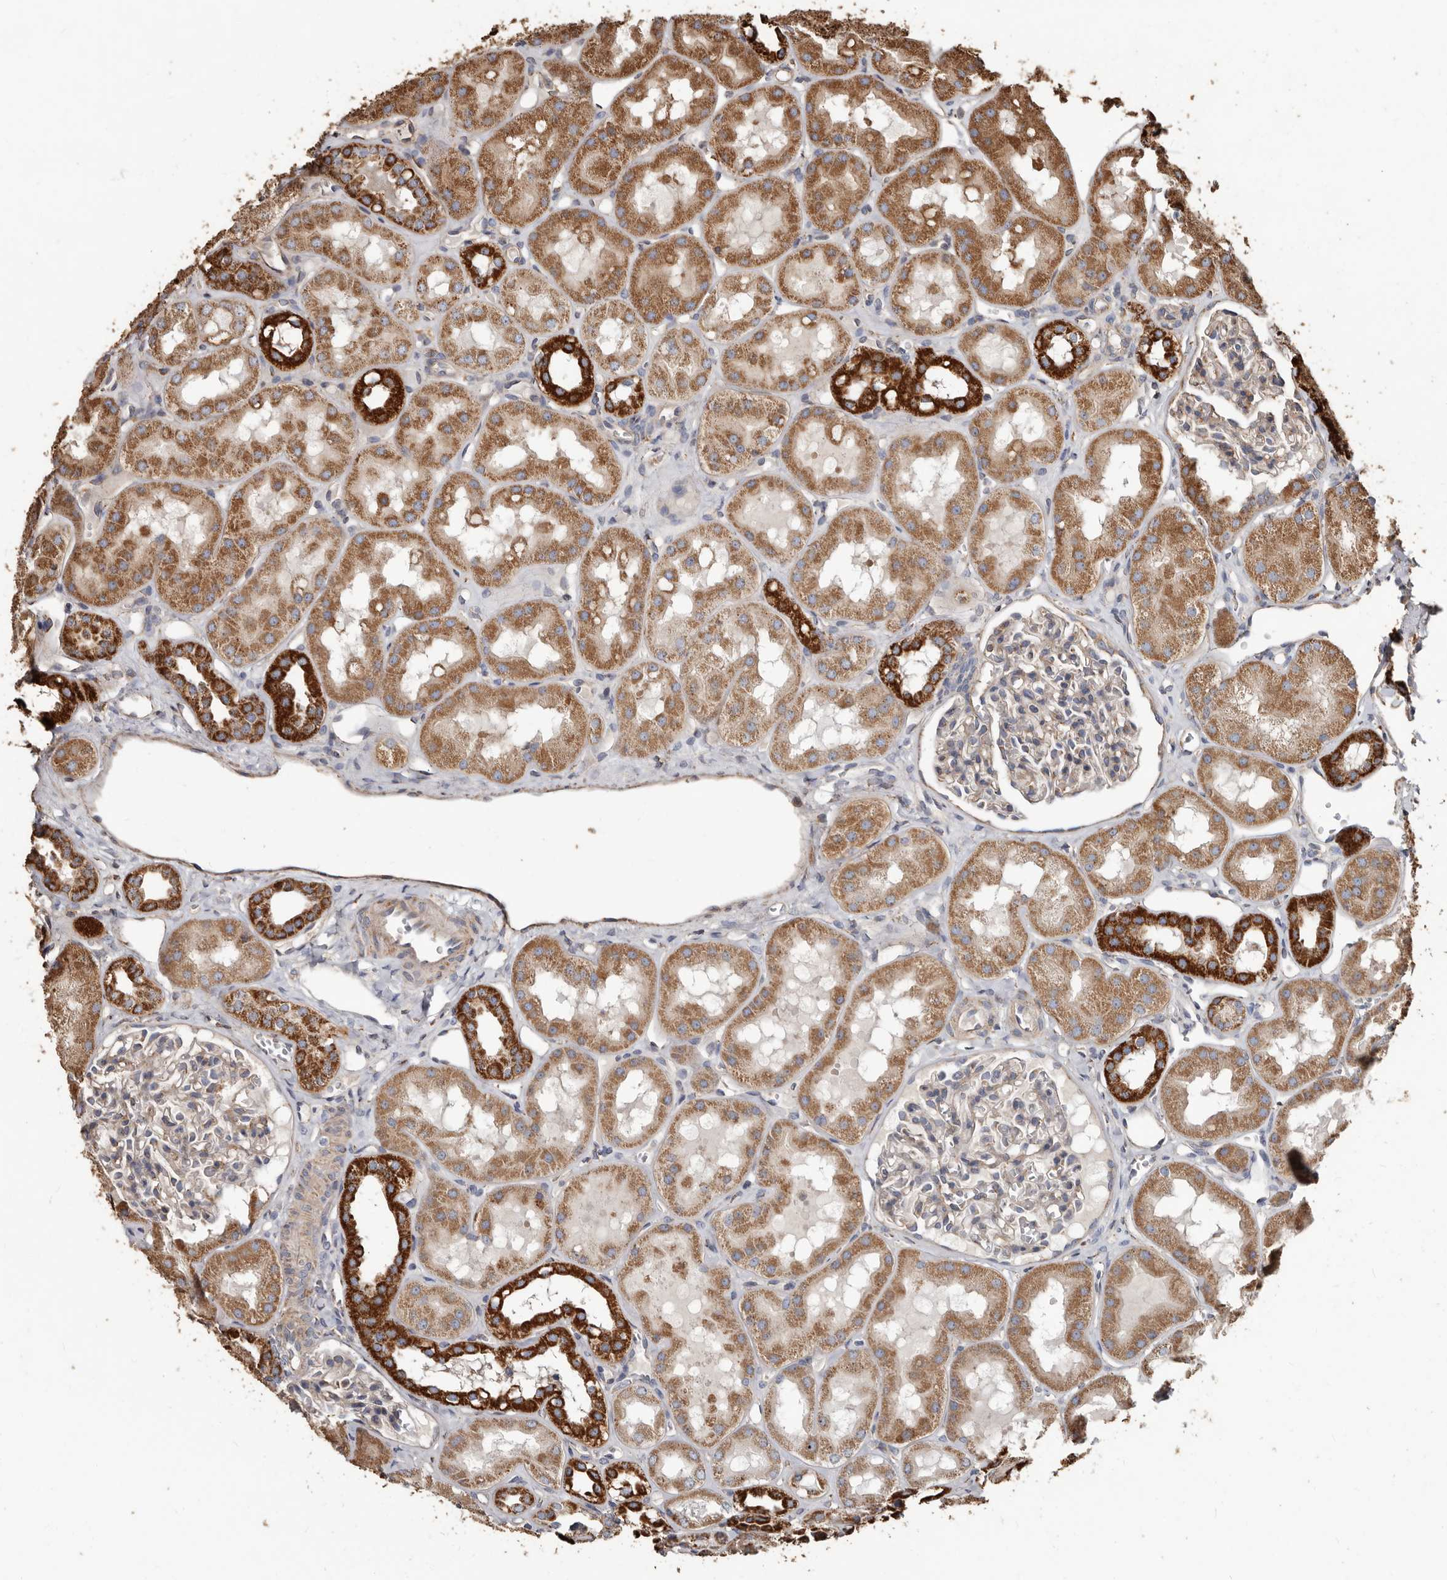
{"staining": {"intensity": "moderate", "quantity": "<25%", "location": "cytoplasmic/membranous"}, "tissue": "kidney", "cell_type": "Cells in glomeruli", "image_type": "normal", "snomed": [{"axis": "morphology", "description": "Normal tissue, NOS"}, {"axis": "topography", "description": "Kidney"}], "caption": "Immunohistochemistry histopathology image of normal kidney: human kidney stained using immunohistochemistry demonstrates low levels of moderate protein expression localized specifically in the cytoplasmic/membranous of cells in glomeruli, appearing as a cytoplasmic/membranous brown color.", "gene": "OSGIN2", "patient": {"sex": "male", "age": 16}}